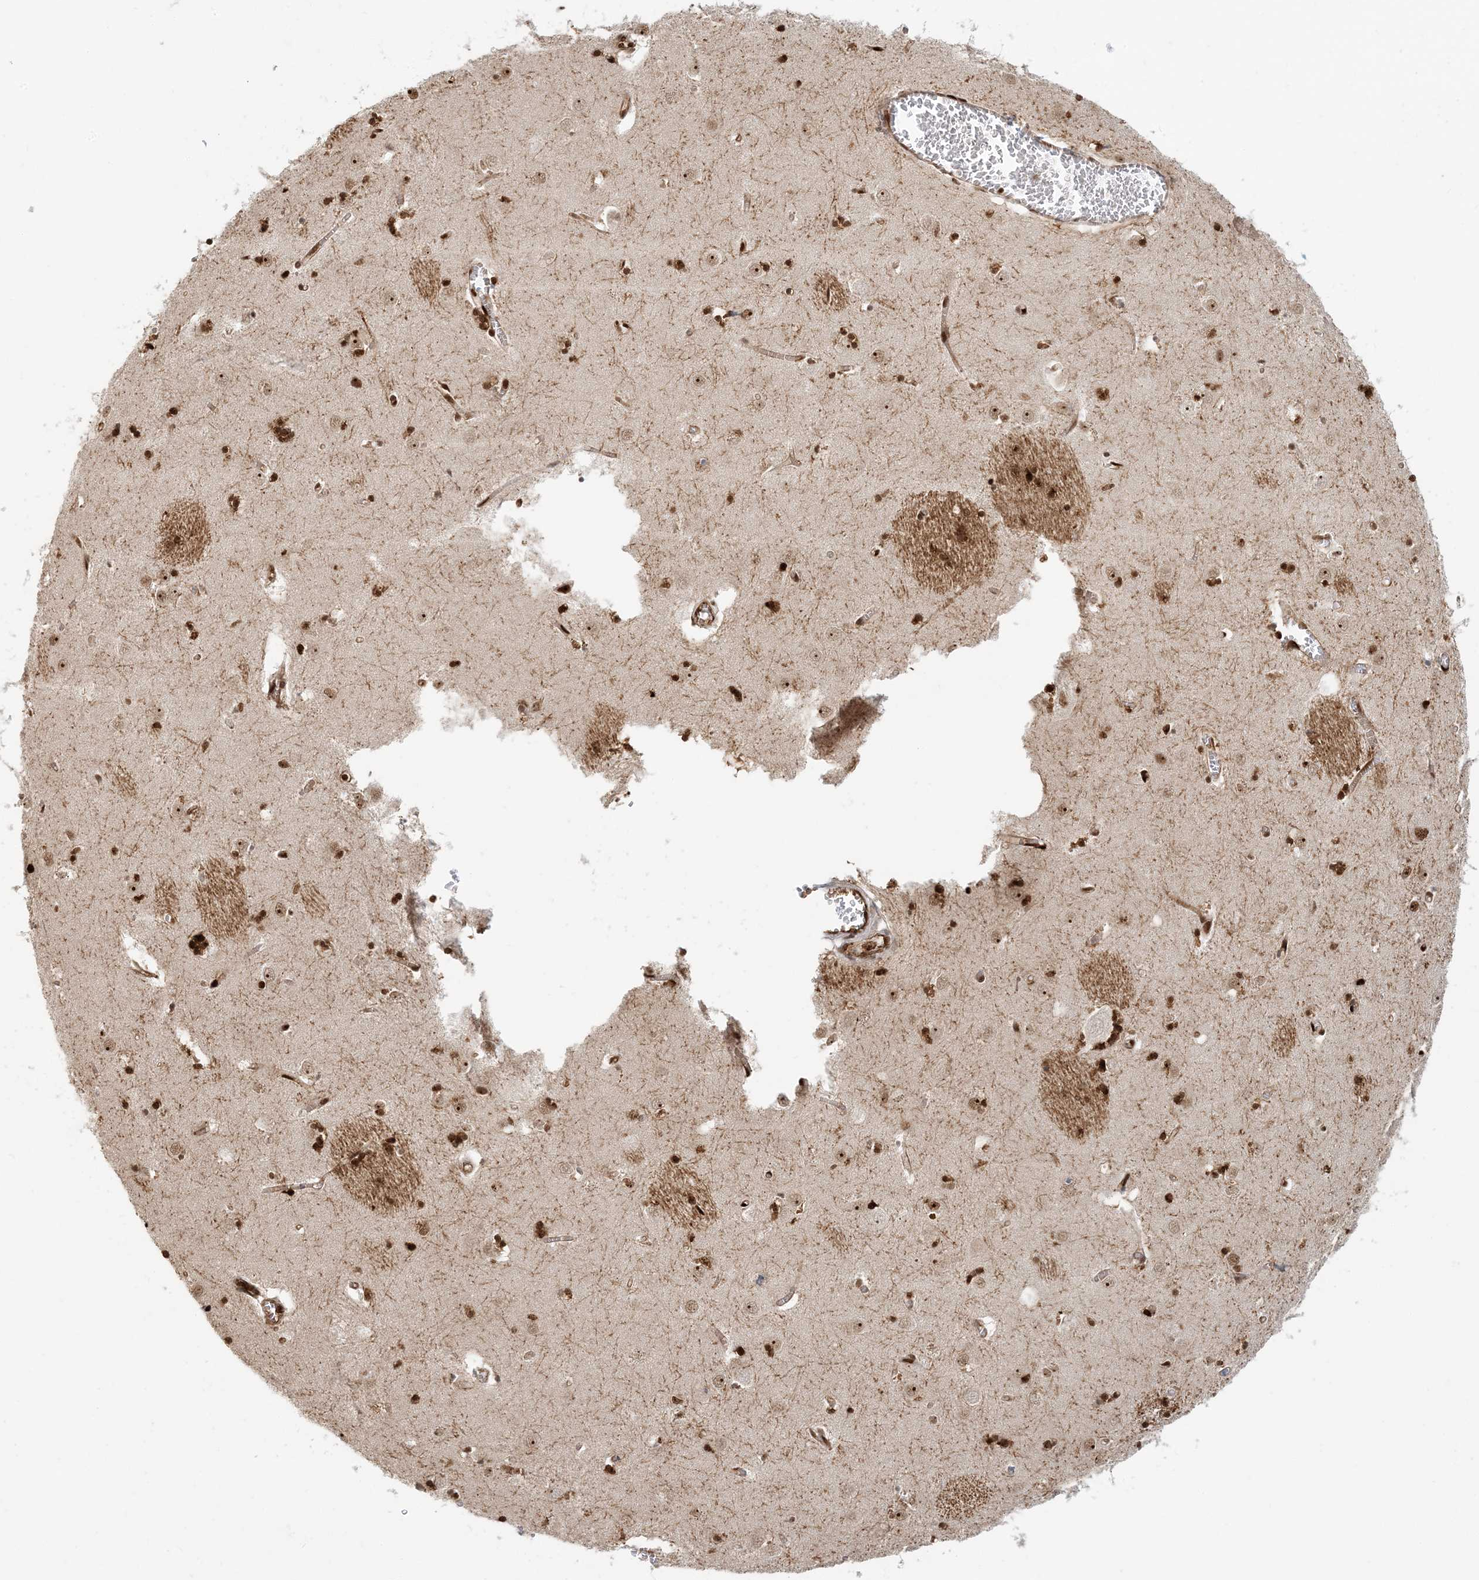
{"staining": {"intensity": "strong", "quantity": ">75%", "location": "nuclear"}, "tissue": "caudate", "cell_type": "Glial cells", "image_type": "normal", "snomed": [{"axis": "morphology", "description": "Normal tissue, NOS"}, {"axis": "topography", "description": "Lateral ventricle wall"}], "caption": "The histopathology image shows immunohistochemical staining of unremarkable caudate. There is strong nuclear positivity is present in approximately >75% of glial cells.", "gene": "CKS1B", "patient": {"sex": "male", "age": 70}}